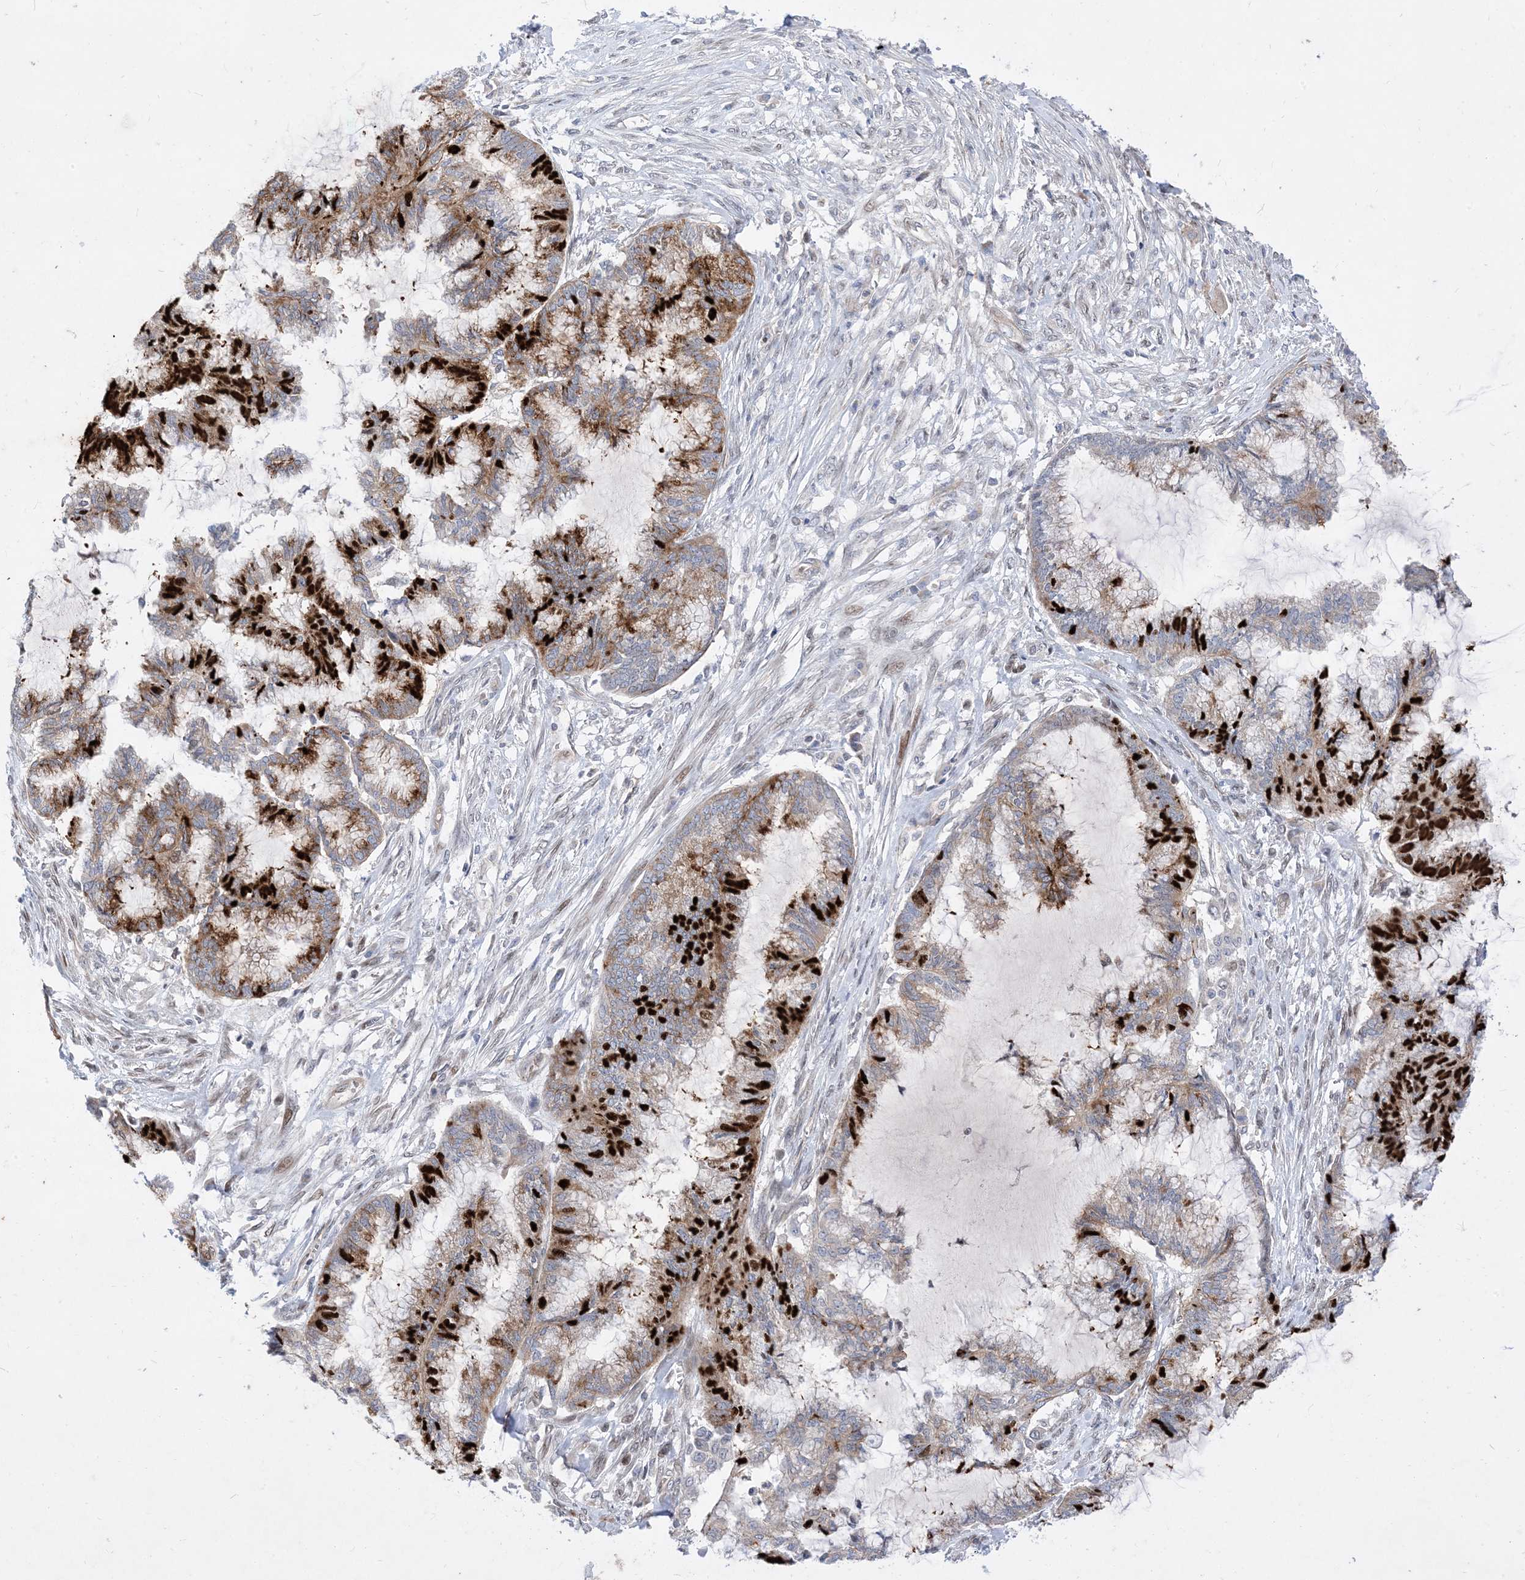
{"staining": {"intensity": "strong", "quantity": "25%-75%", "location": "cytoplasmic/membranous"}, "tissue": "endometrial cancer", "cell_type": "Tumor cells", "image_type": "cancer", "snomed": [{"axis": "morphology", "description": "Adenocarcinoma, NOS"}, {"axis": "topography", "description": "Endometrium"}], "caption": "IHC of human endometrial cancer demonstrates high levels of strong cytoplasmic/membranous staining in about 25%-75% of tumor cells.", "gene": "TYSND1", "patient": {"sex": "female", "age": 86}}